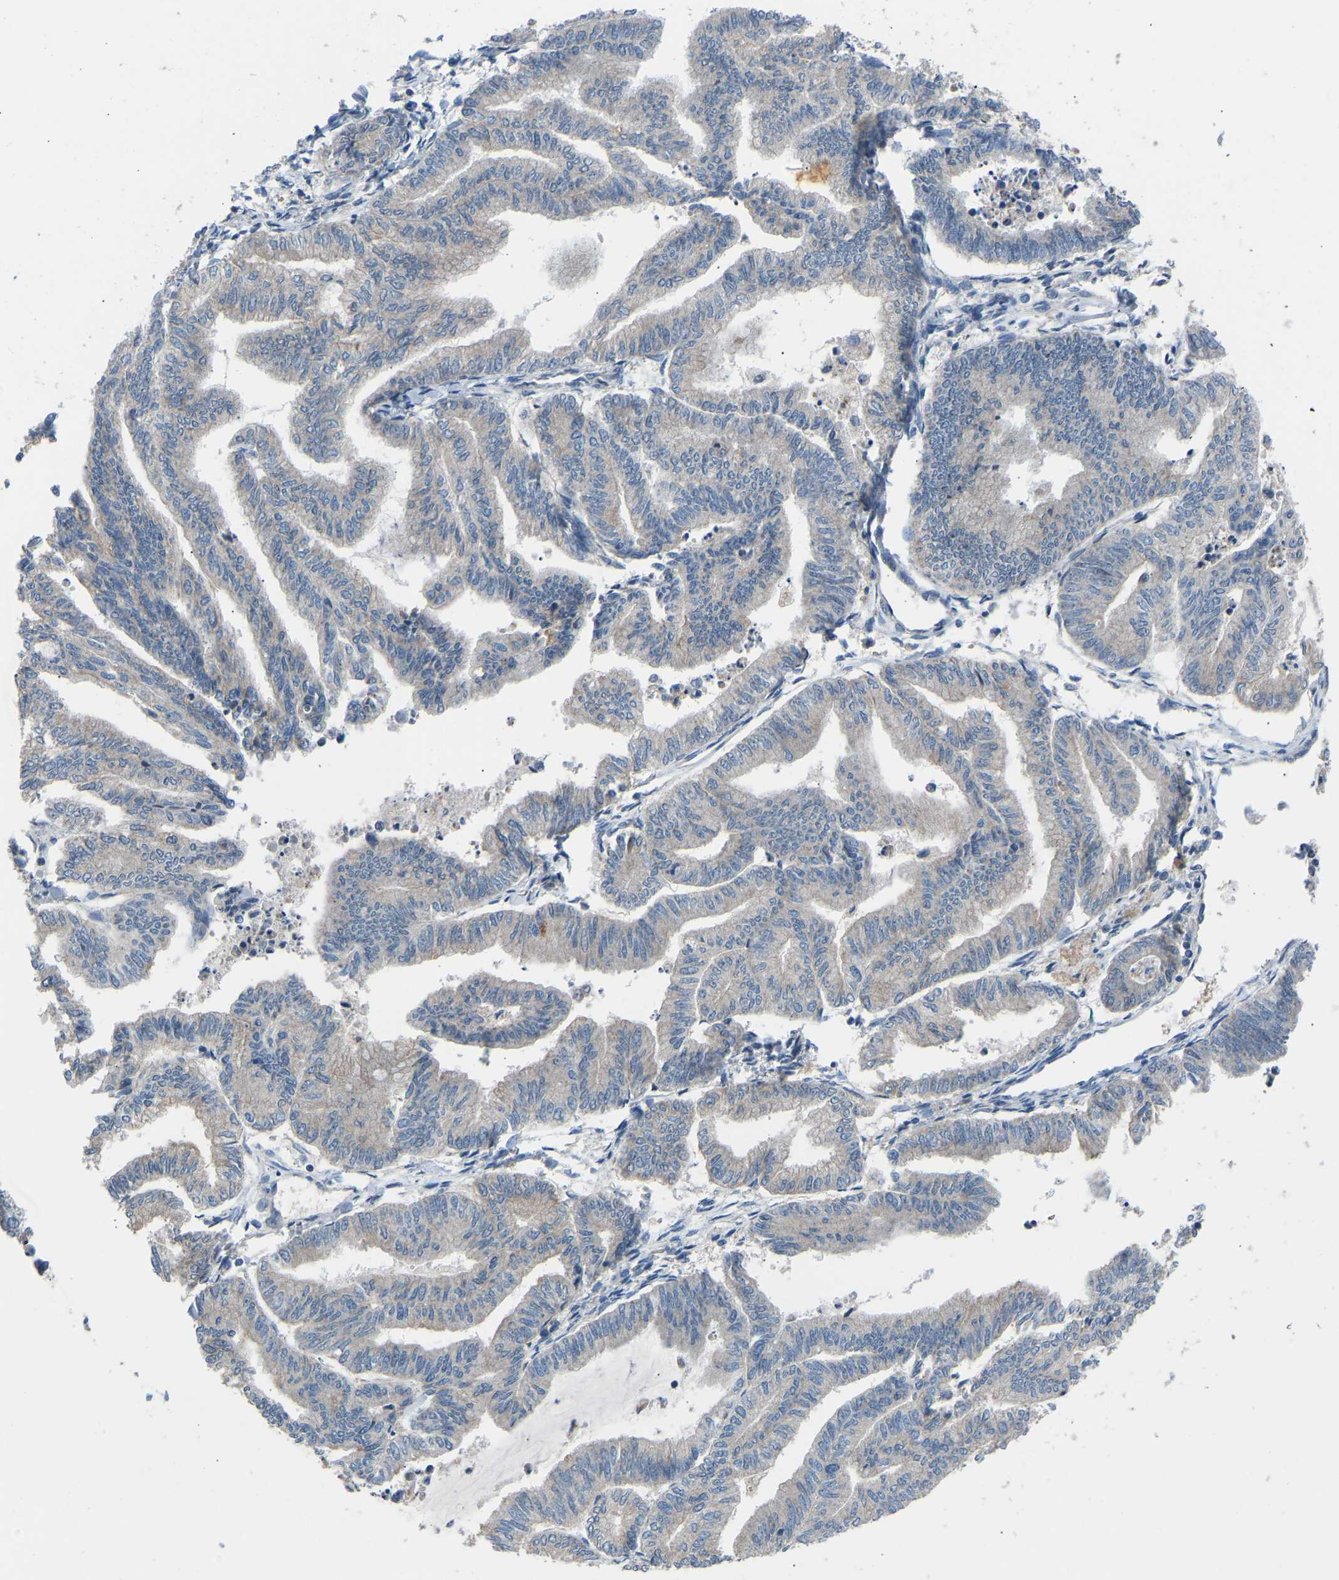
{"staining": {"intensity": "weak", "quantity": "<25%", "location": "cytoplasmic/membranous"}, "tissue": "endometrial cancer", "cell_type": "Tumor cells", "image_type": "cancer", "snomed": [{"axis": "morphology", "description": "Adenocarcinoma, NOS"}, {"axis": "topography", "description": "Endometrium"}], "caption": "The histopathology image displays no significant staining in tumor cells of endometrial adenocarcinoma.", "gene": "CDK2AP1", "patient": {"sex": "female", "age": 79}}